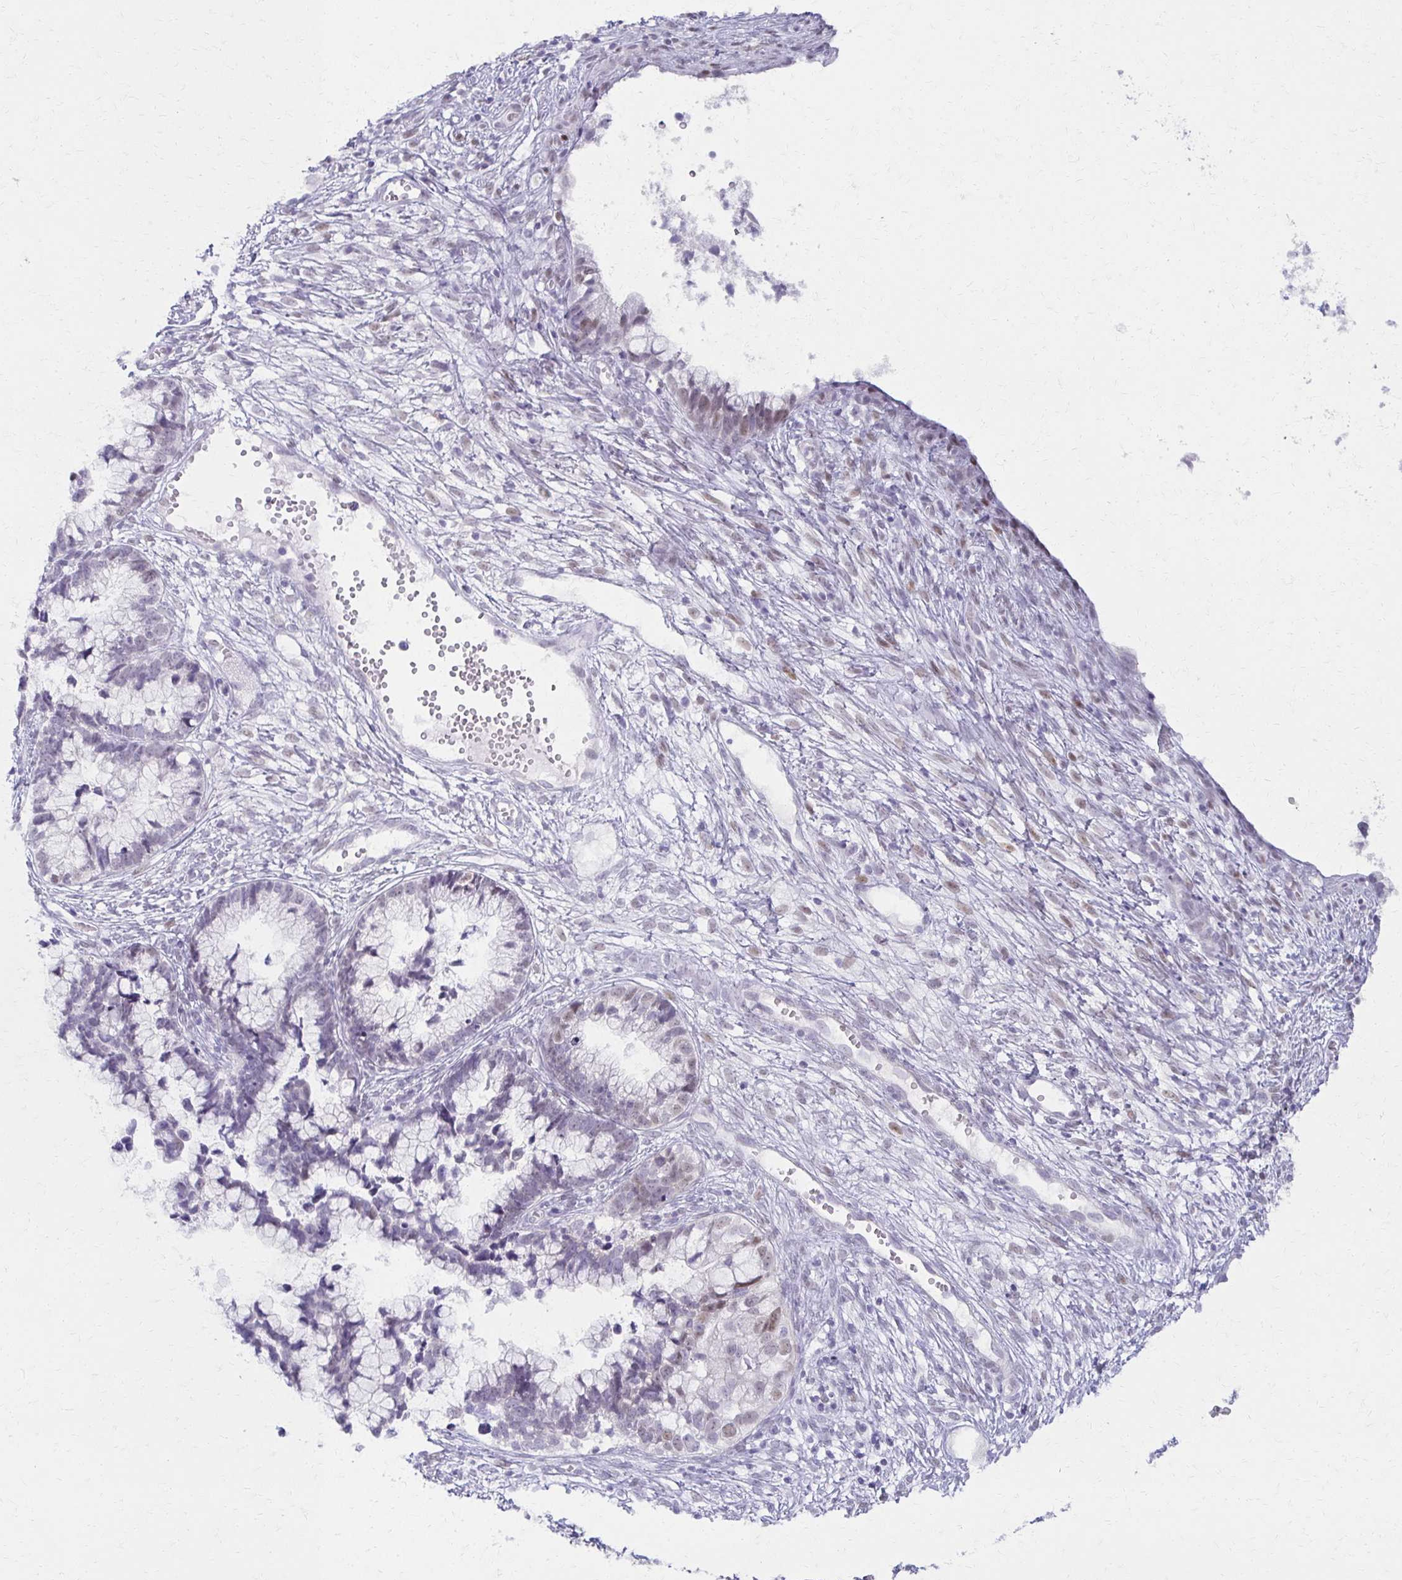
{"staining": {"intensity": "weak", "quantity": "<25%", "location": "nuclear"}, "tissue": "cervical cancer", "cell_type": "Tumor cells", "image_type": "cancer", "snomed": [{"axis": "morphology", "description": "Adenocarcinoma, NOS"}, {"axis": "topography", "description": "Cervix"}], "caption": "An immunohistochemistry image of cervical cancer is shown. There is no staining in tumor cells of cervical cancer.", "gene": "MORC4", "patient": {"sex": "female", "age": 44}}